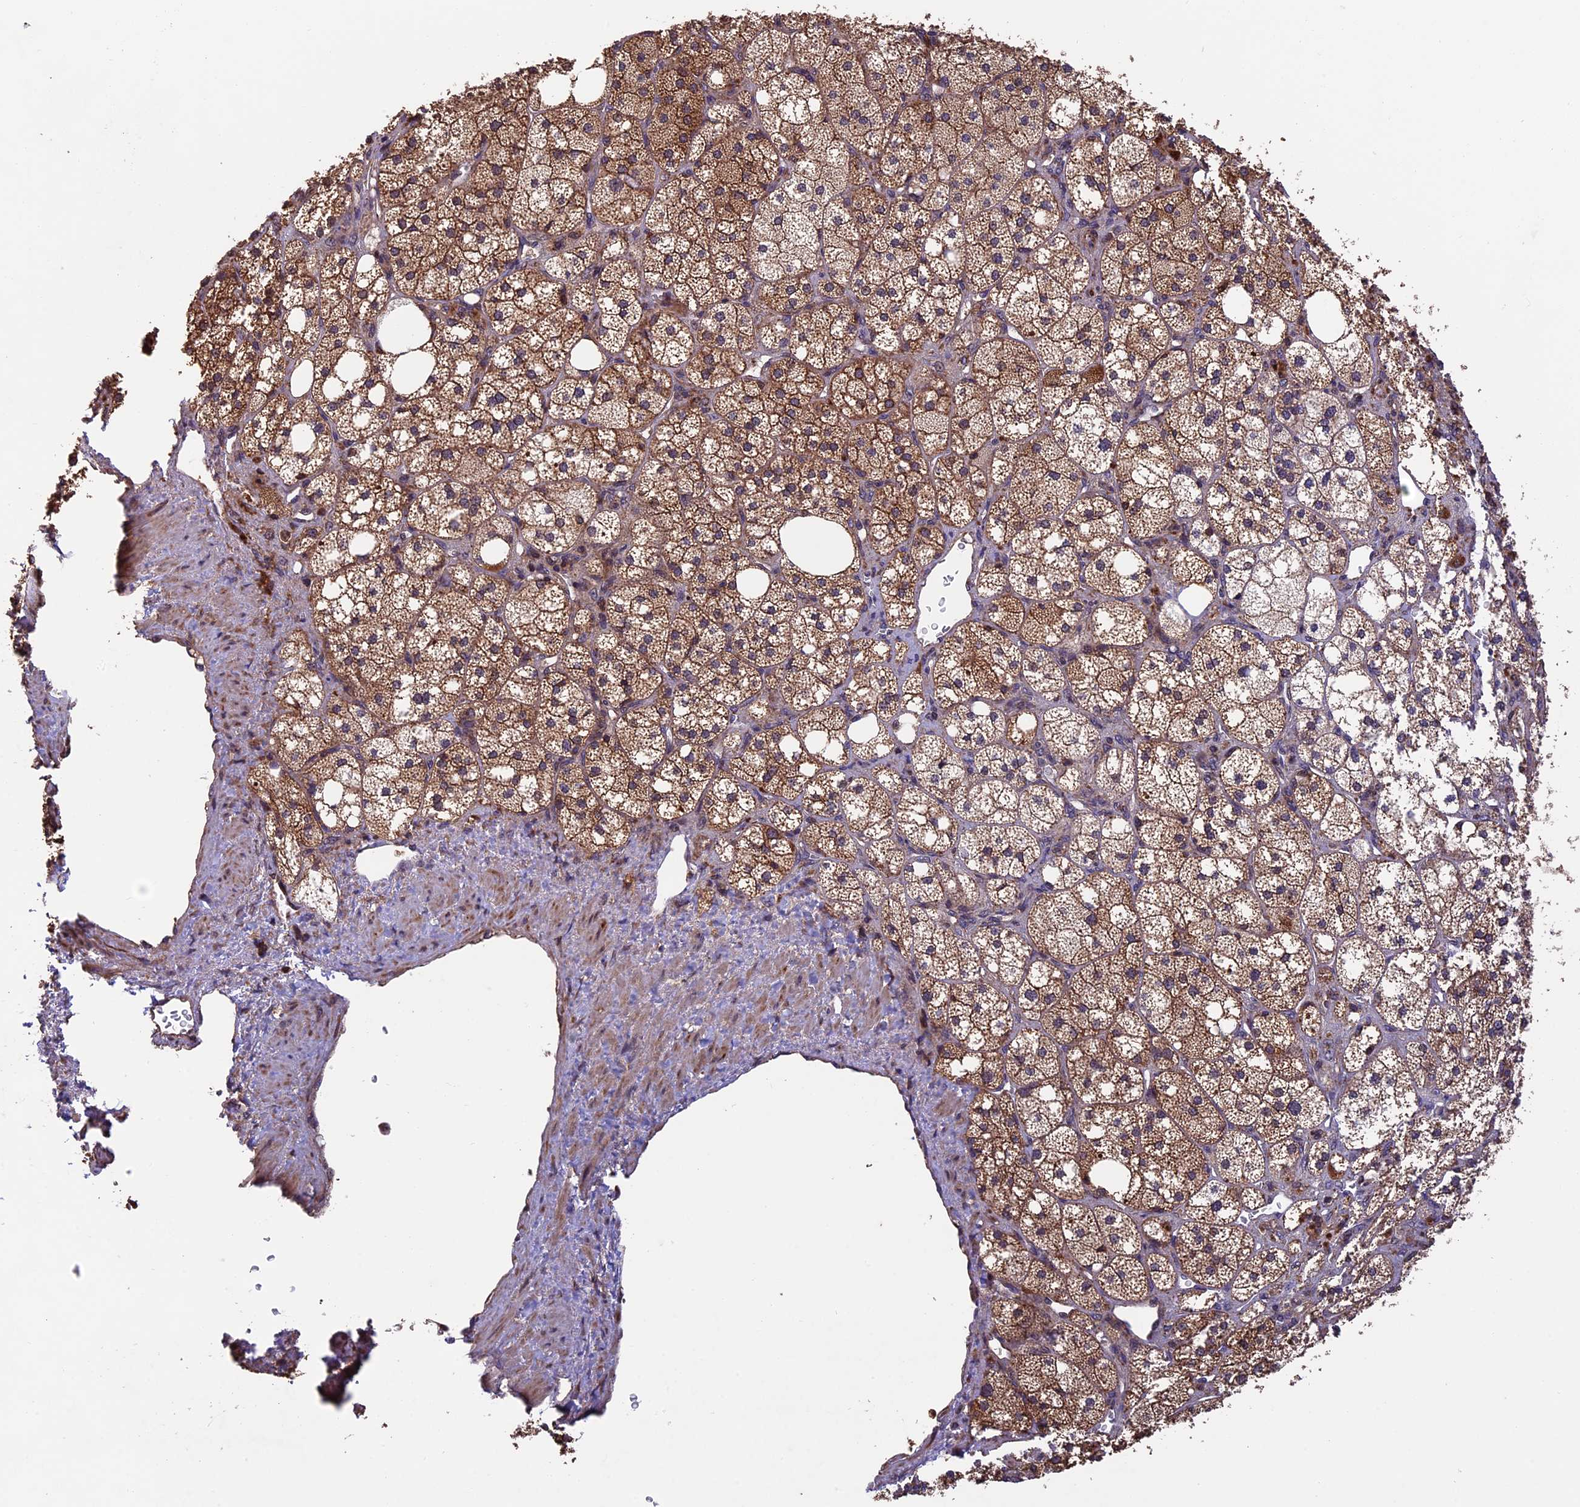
{"staining": {"intensity": "strong", "quantity": ">75%", "location": "cytoplasmic/membranous"}, "tissue": "adrenal gland", "cell_type": "Glandular cells", "image_type": "normal", "snomed": [{"axis": "morphology", "description": "Normal tissue, NOS"}, {"axis": "topography", "description": "Adrenal gland"}], "caption": "Strong cytoplasmic/membranous expression is identified in about >75% of glandular cells in normal adrenal gland.", "gene": "PKD2L2", "patient": {"sex": "male", "age": 61}}